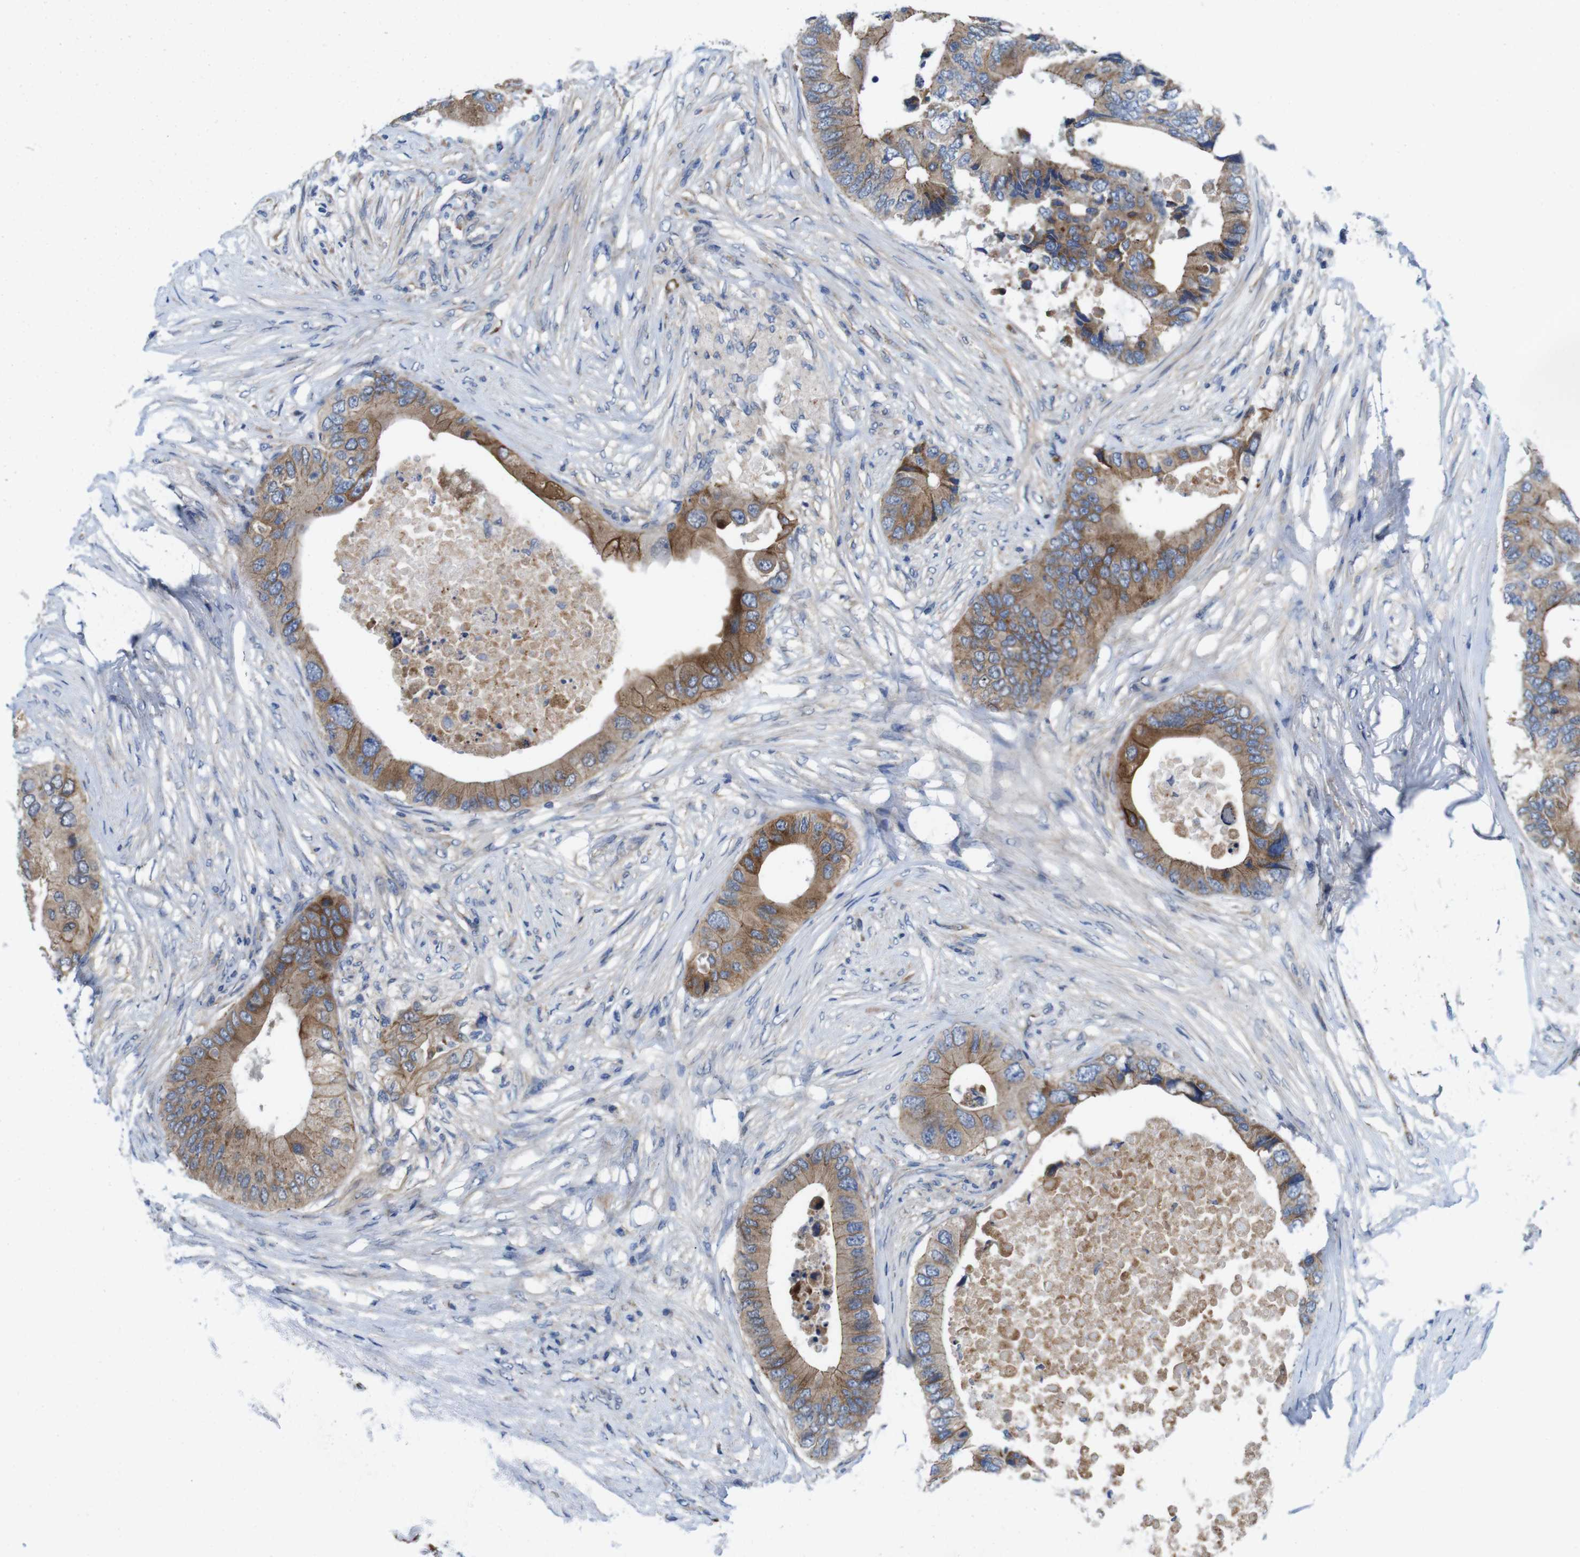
{"staining": {"intensity": "moderate", "quantity": ">75%", "location": "cytoplasmic/membranous"}, "tissue": "colorectal cancer", "cell_type": "Tumor cells", "image_type": "cancer", "snomed": [{"axis": "morphology", "description": "Adenocarcinoma, NOS"}, {"axis": "topography", "description": "Colon"}], "caption": "Colorectal cancer stained with a brown dye displays moderate cytoplasmic/membranous positive staining in about >75% of tumor cells.", "gene": "EFCAB14", "patient": {"sex": "male", "age": 71}}